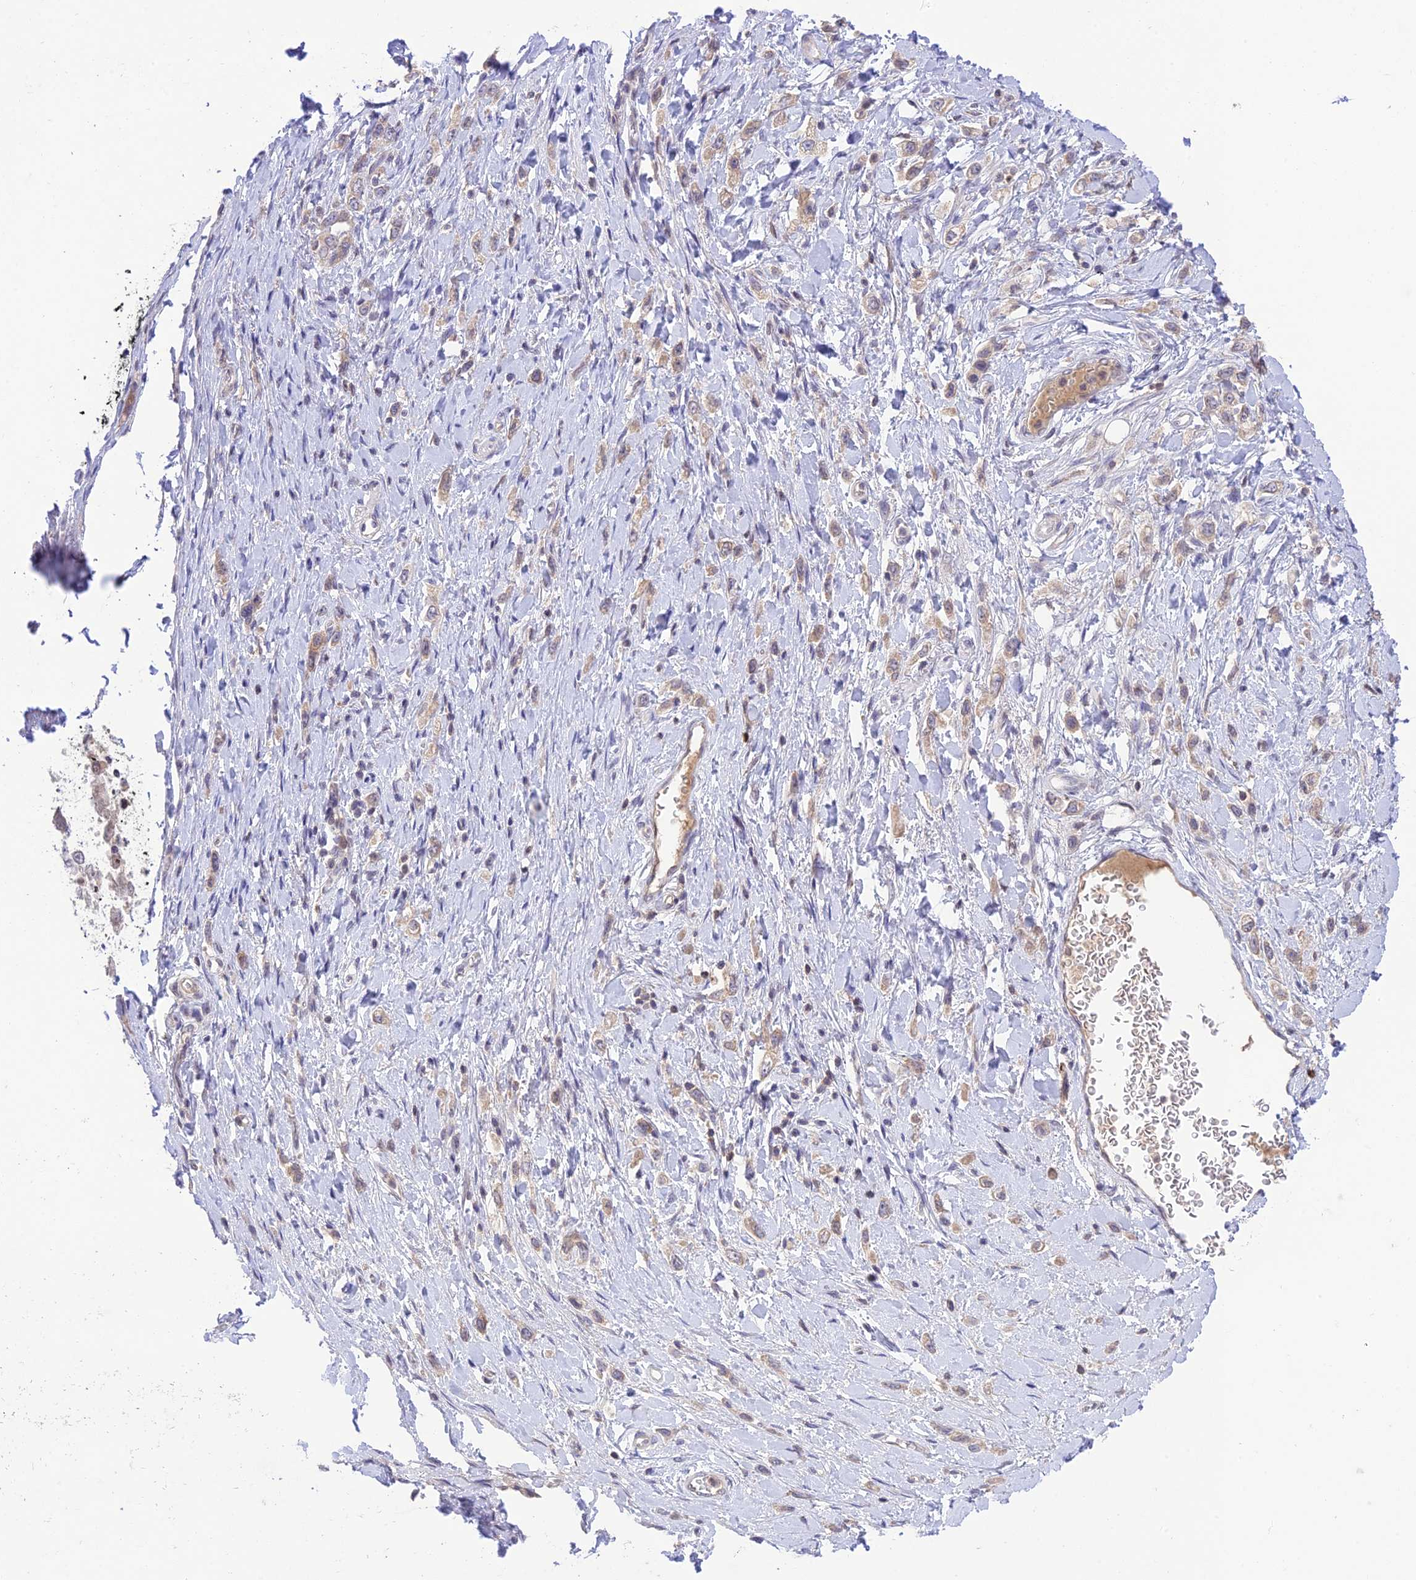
{"staining": {"intensity": "weak", "quantity": "25%-75%", "location": "cytoplasmic/membranous"}, "tissue": "stomach cancer", "cell_type": "Tumor cells", "image_type": "cancer", "snomed": [{"axis": "morphology", "description": "Adenocarcinoma, NOS"}, {"axis": "topography", "description": "Stomach"}], "caption": "Human stomach cancer (adenocarcinoma) stained with a brown dye reveals weak cytoplasmic/membranous positive positivity in about 25%-75% of tumor cells.", "gene": "TEKT1", "patient": {"sex": "female", "age": 65}}